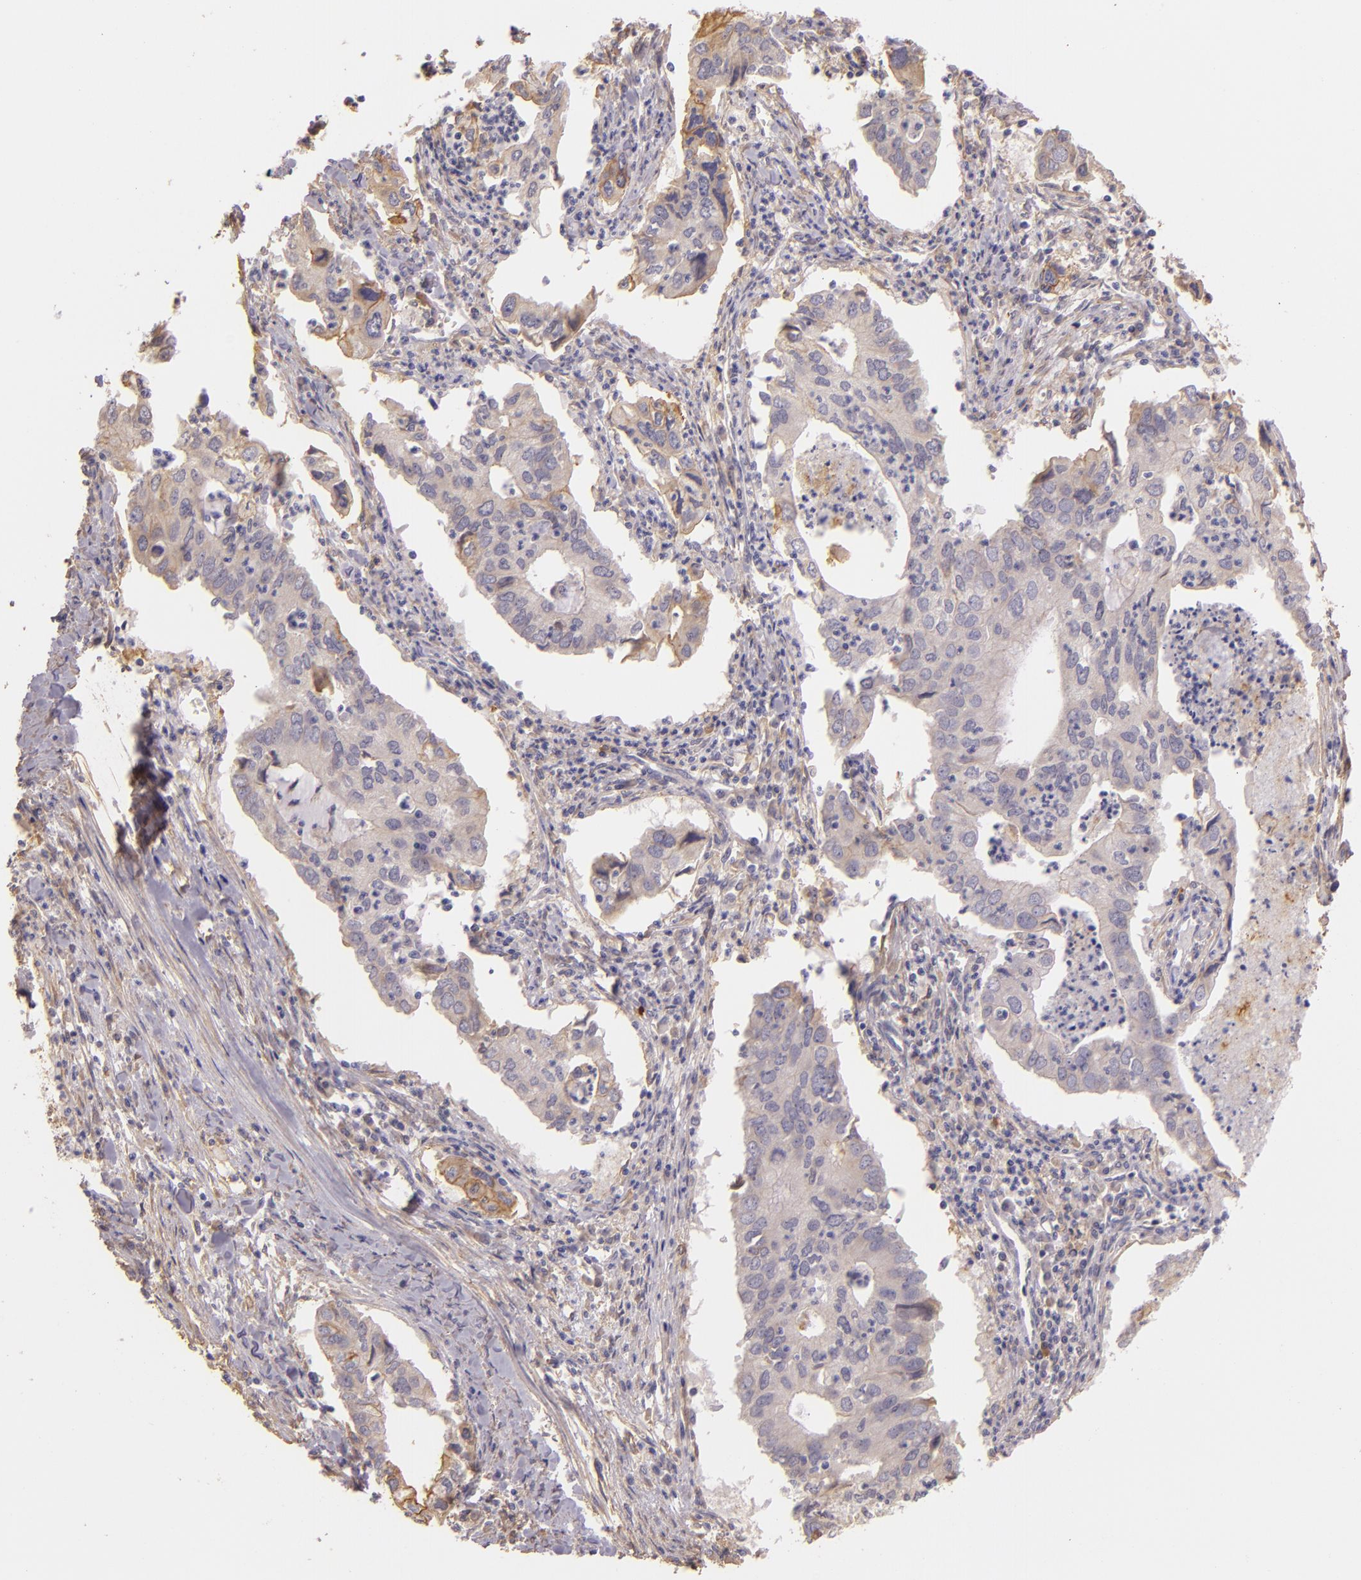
{"staining": {"intensity": "weak", "quantity": ">75%", "location": "cytoplasmic/membranous"}, "tissue": "lung cancer", "cell_type": "Tumor cells", "image_type": "cancer", "snomed": [{"axis": "morphology", "description": "Adenocarcinoma, NOS"}, {"axis": "topography", "description": "Lung"}], "caption": "An IHC photomicrograph of tumor tissue is shown. Protein staining in brown highlights weak cytoplasmic/membranous positivity in adenocarcinoma (lung) within tumor cells.", "gene": "CTSF", "patient": {"sex": "male", "age": 48}}